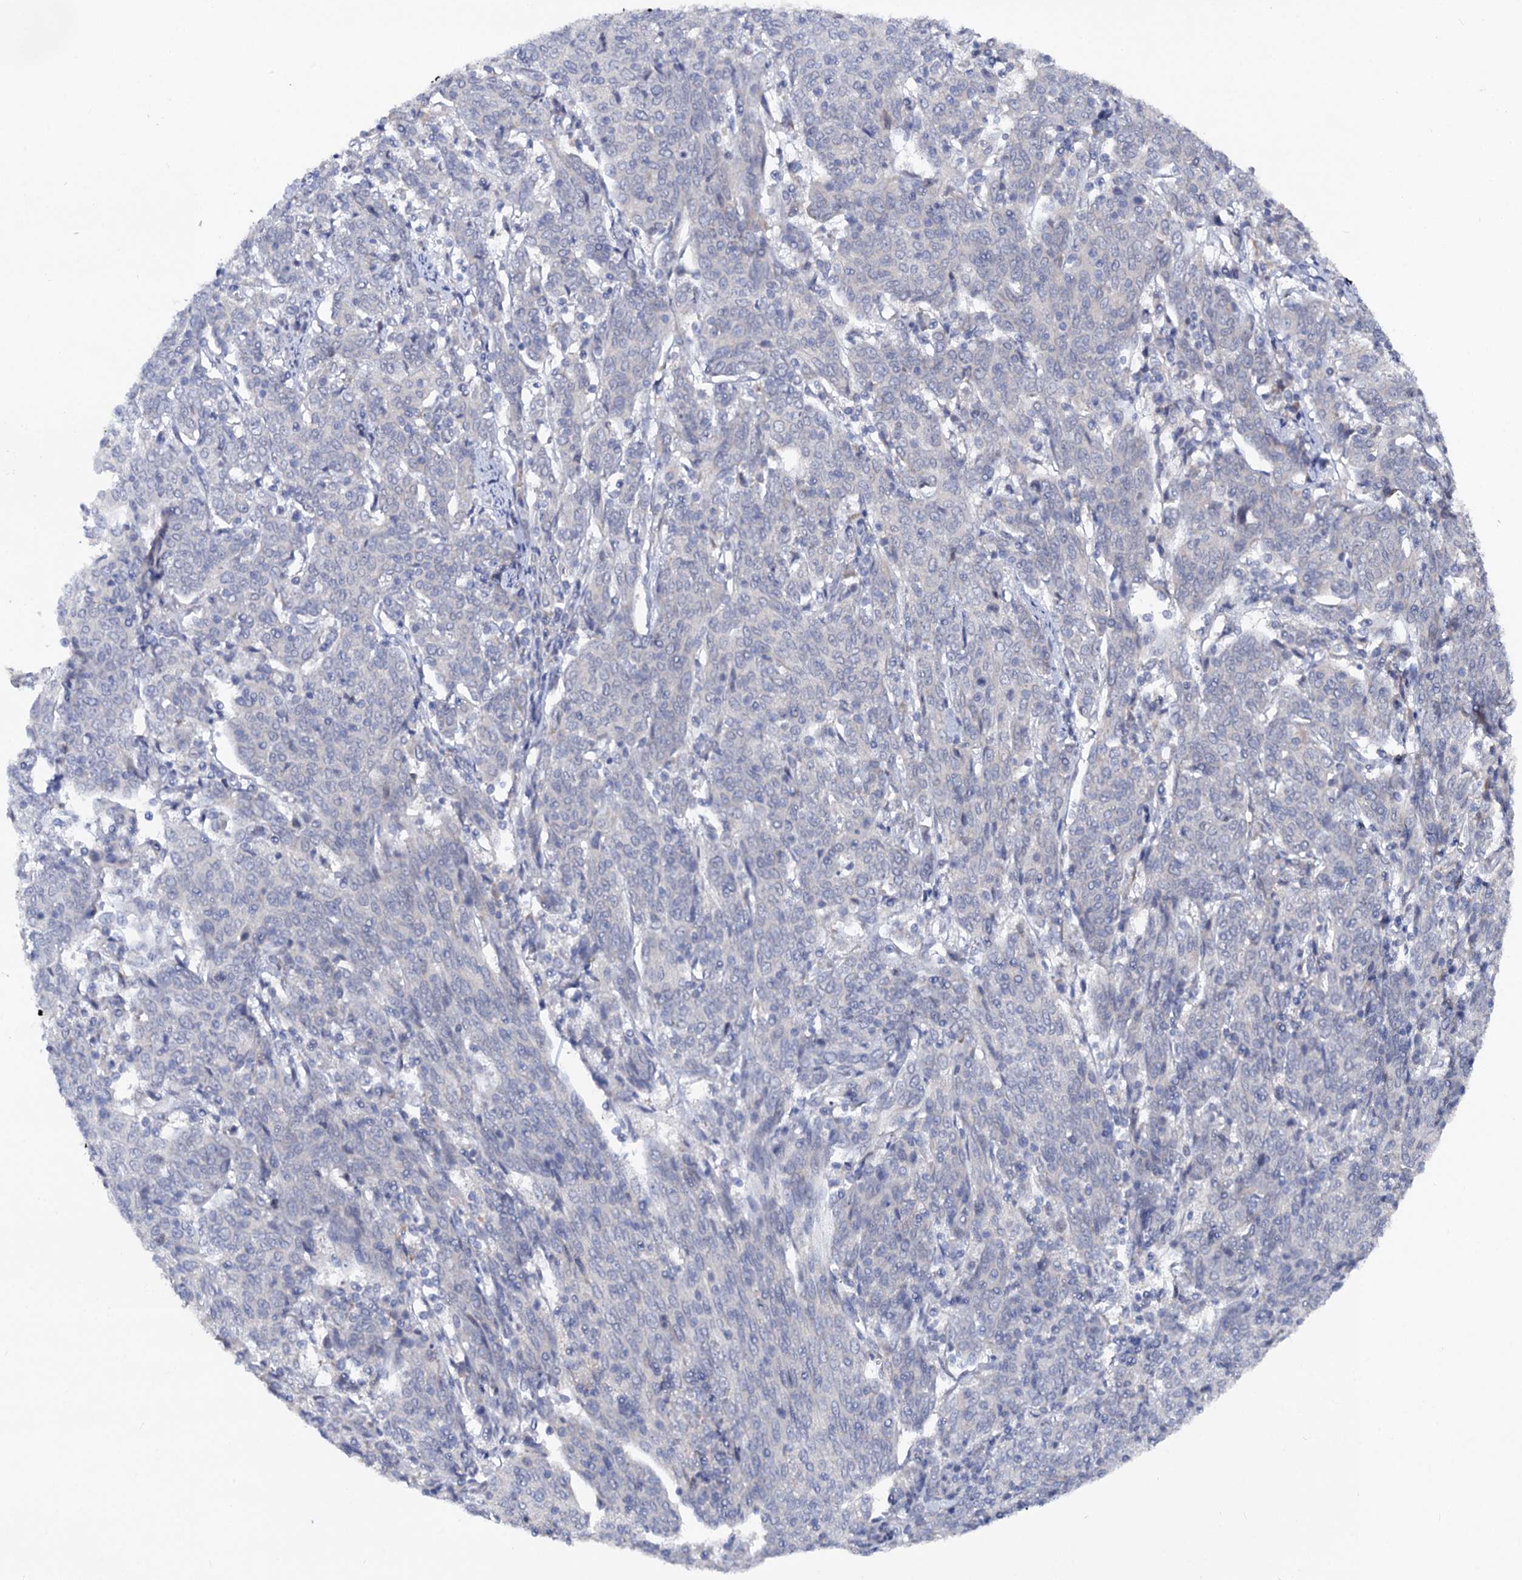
{"staining": {"intensity": "negative", "quantity": "none", "location": "none"}, "tissue": "cervical cancer", "cell_type": "Tumor cells", "image_type": "cancer", "snomed": [{"axis": "morphology", "description": "Squamous cell carcinoma, NOS"}, {"axis": "topography", "description": "Cervix"}], "caption": "Tumor cells are negative for brown protein staining in cervical cancer.", "gene": "CAPRIN2", "patient": {"sex": "female", "age": 67}}